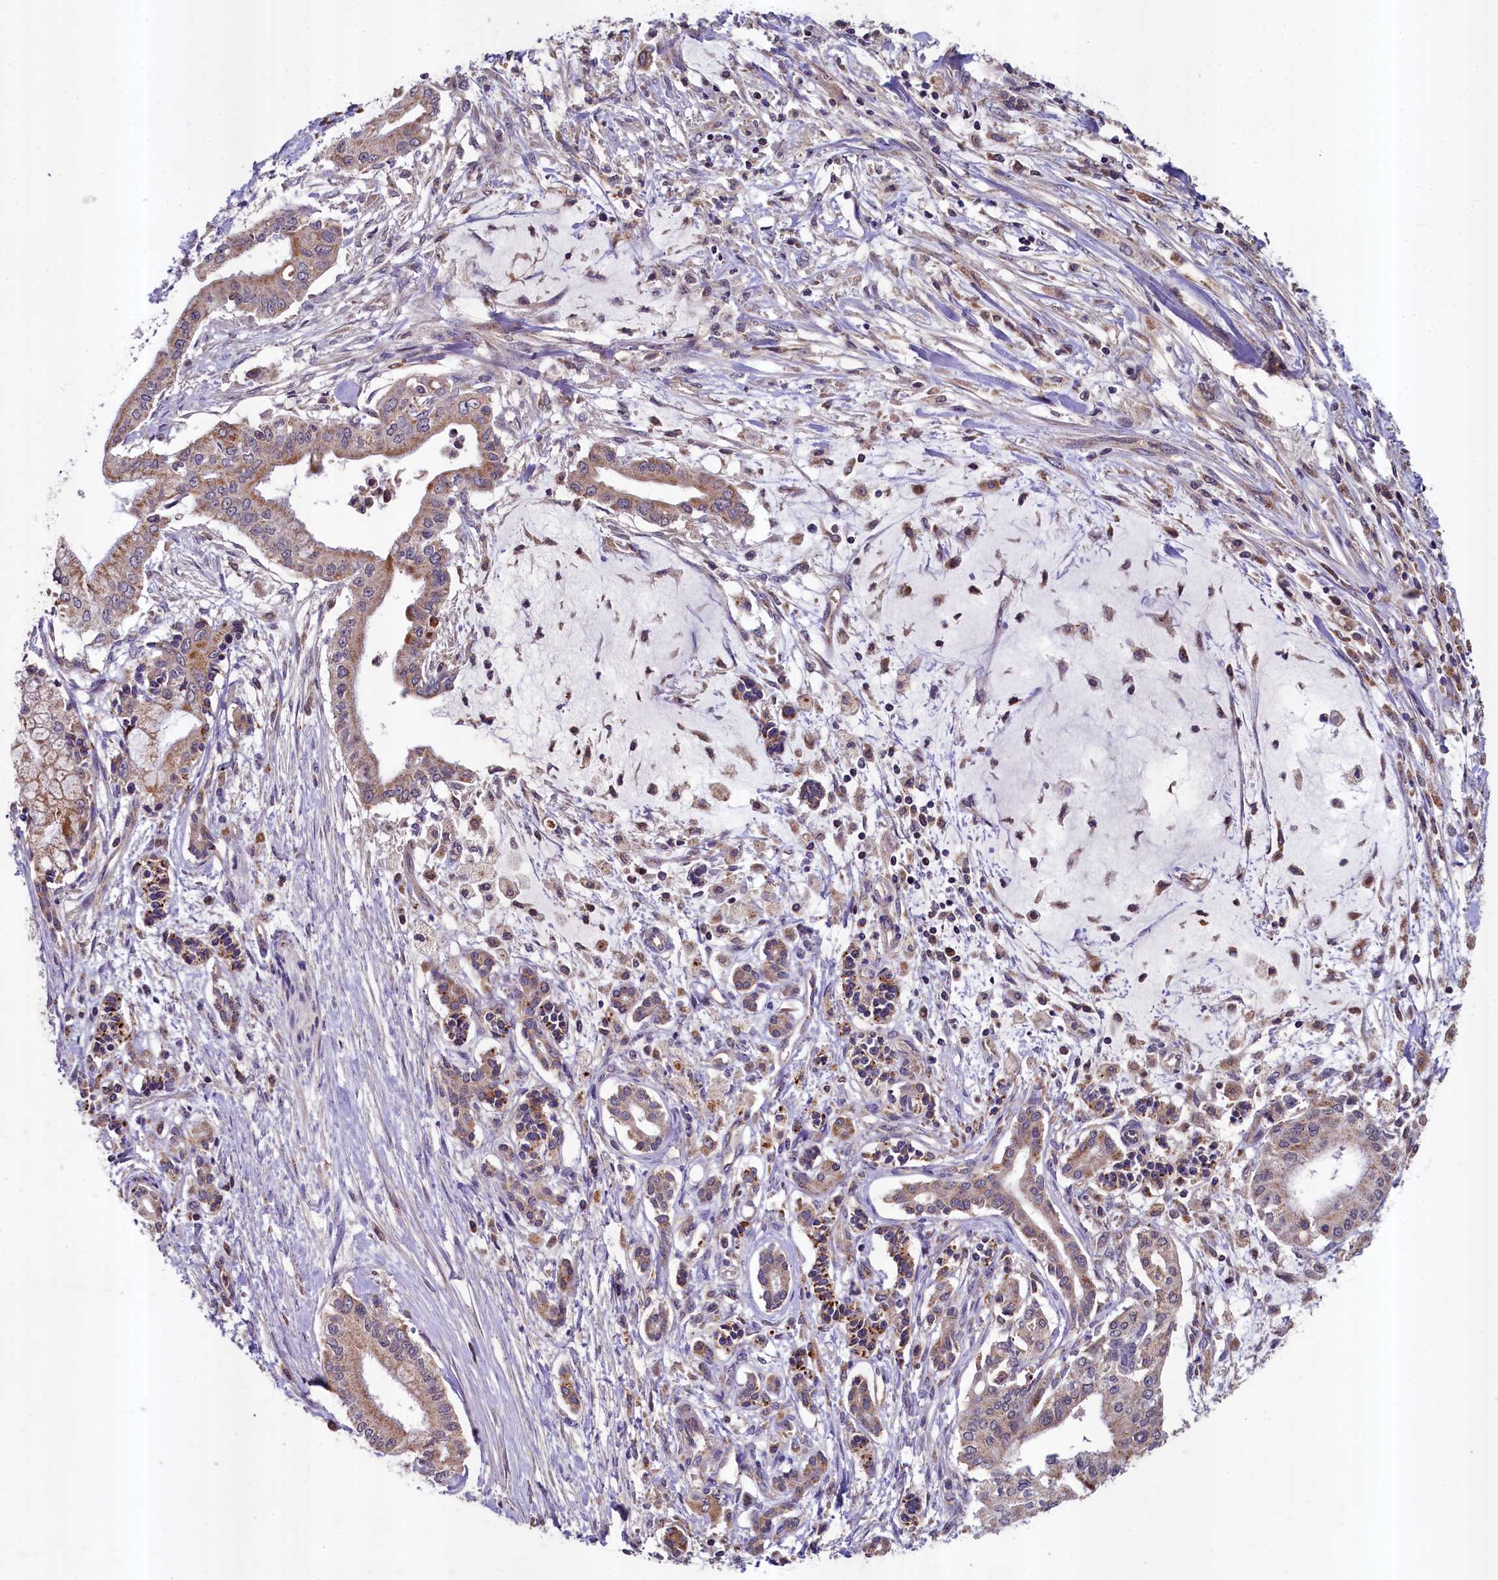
{"staining": {"intensity": "moderate", "quantity": ">75%", "location": "cytoplasmic/membranous"}, "tissue": "pancreatic cancer", "cell_type": "Tumor cells", "image_type": "cancer", "snomed": [{"axis": "morphology", "description": "Adenocarcinoma, NOS"}, {"axis": "topography", "description": "Pancreas"}], "caption": "IHC of pancreatic cancer (adenocarcinoma) exhibits medium levels of moderate cytoplasmic/membranous positivity in about >75% of tumor cells.", "gene": "METTL4", "patient": {"sex": "male", "age": 46}}